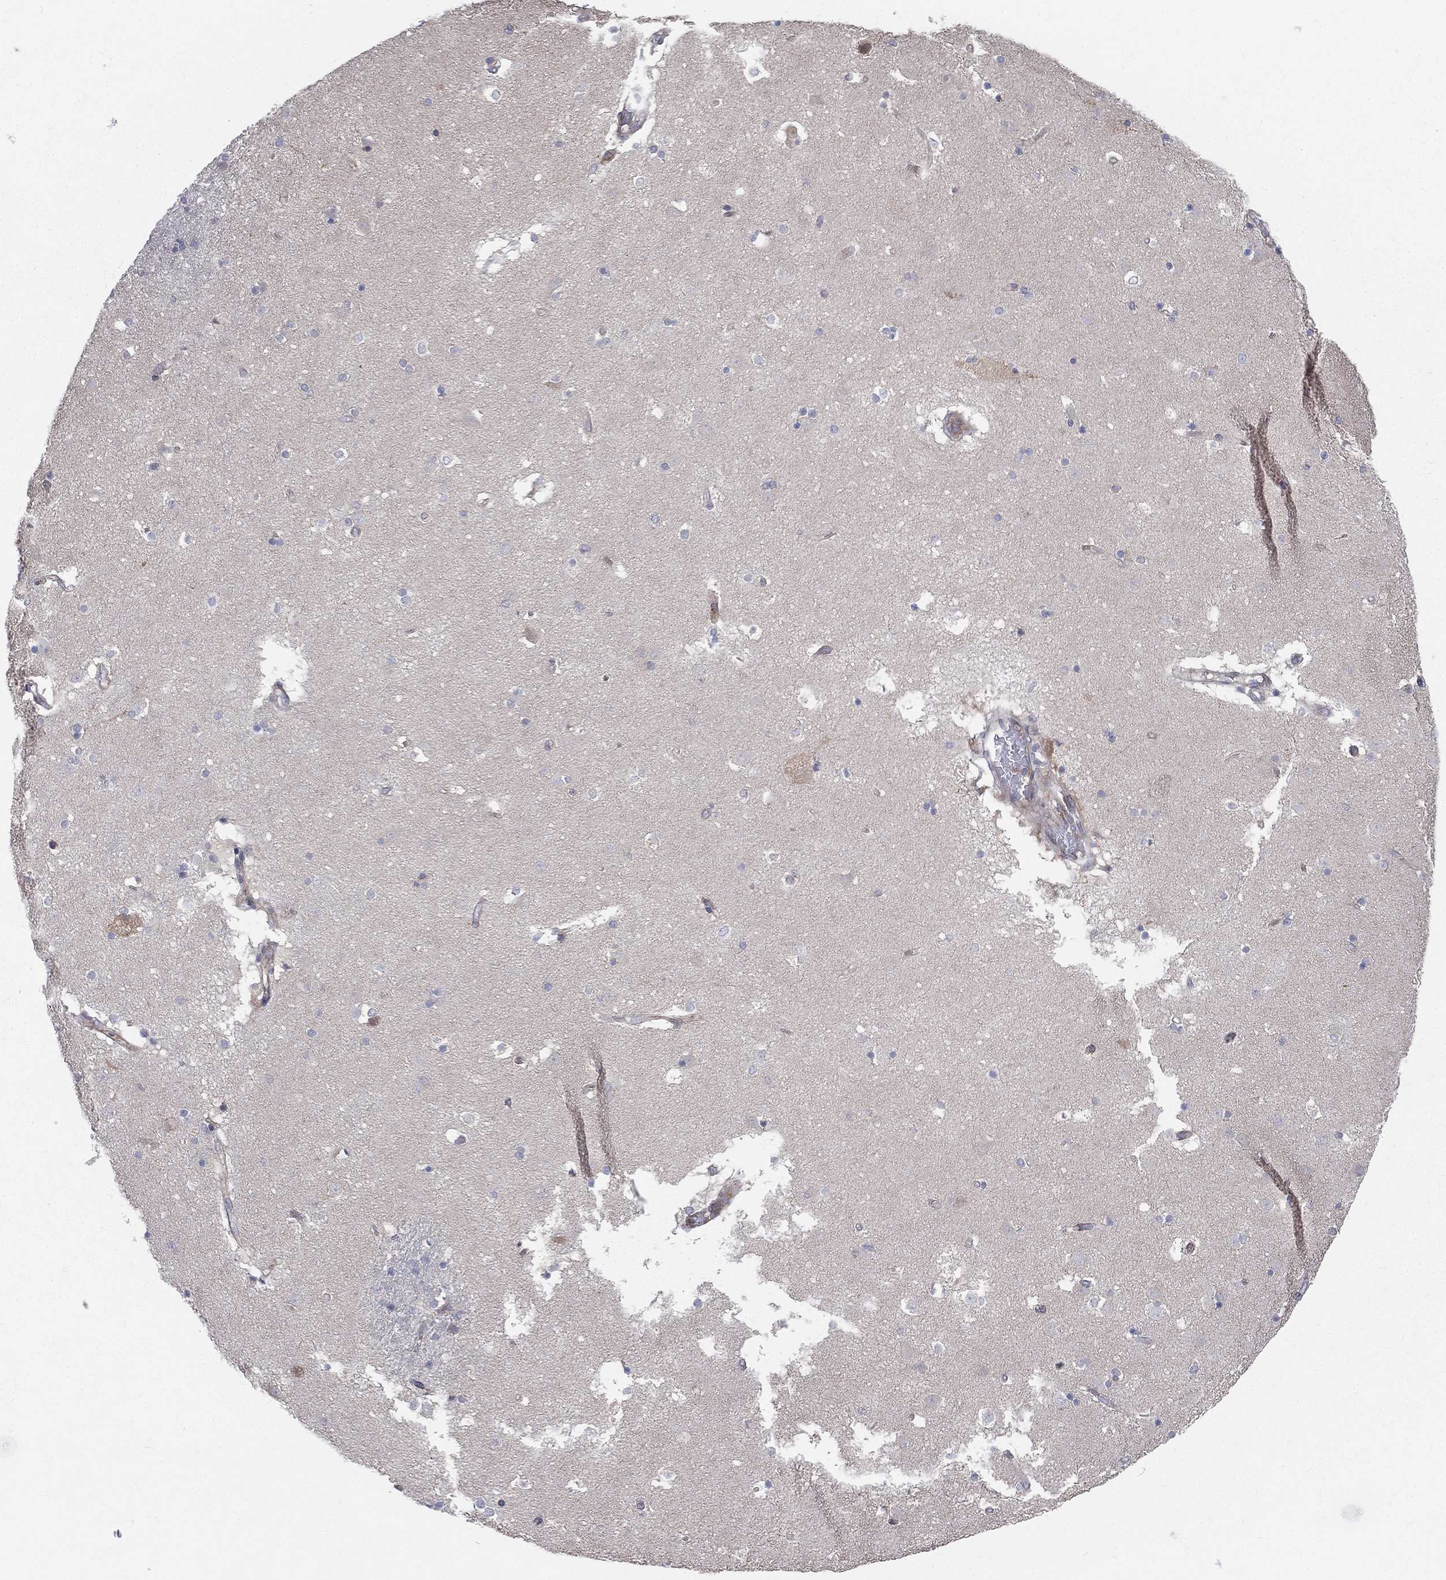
{"staining": {"intensity": "negative", "quantity": "none", "location": "none"}, "tissue": "caudate", "cell_type": "Glial cells", "image_type": "normal", "snomed": [{"axis": "morphology", "description": "Normal tissue, NOS"}, {"axis": "topography", "description": "Lateral ventricle wall"}], "caption": "Immunohistochemistry histopathology image of unremarkable human caudate stained for a protein (brown), which reveals no expression in glial cells.", "gene": "POMZP3", "patient": {"sex": "male", "age": 51}}